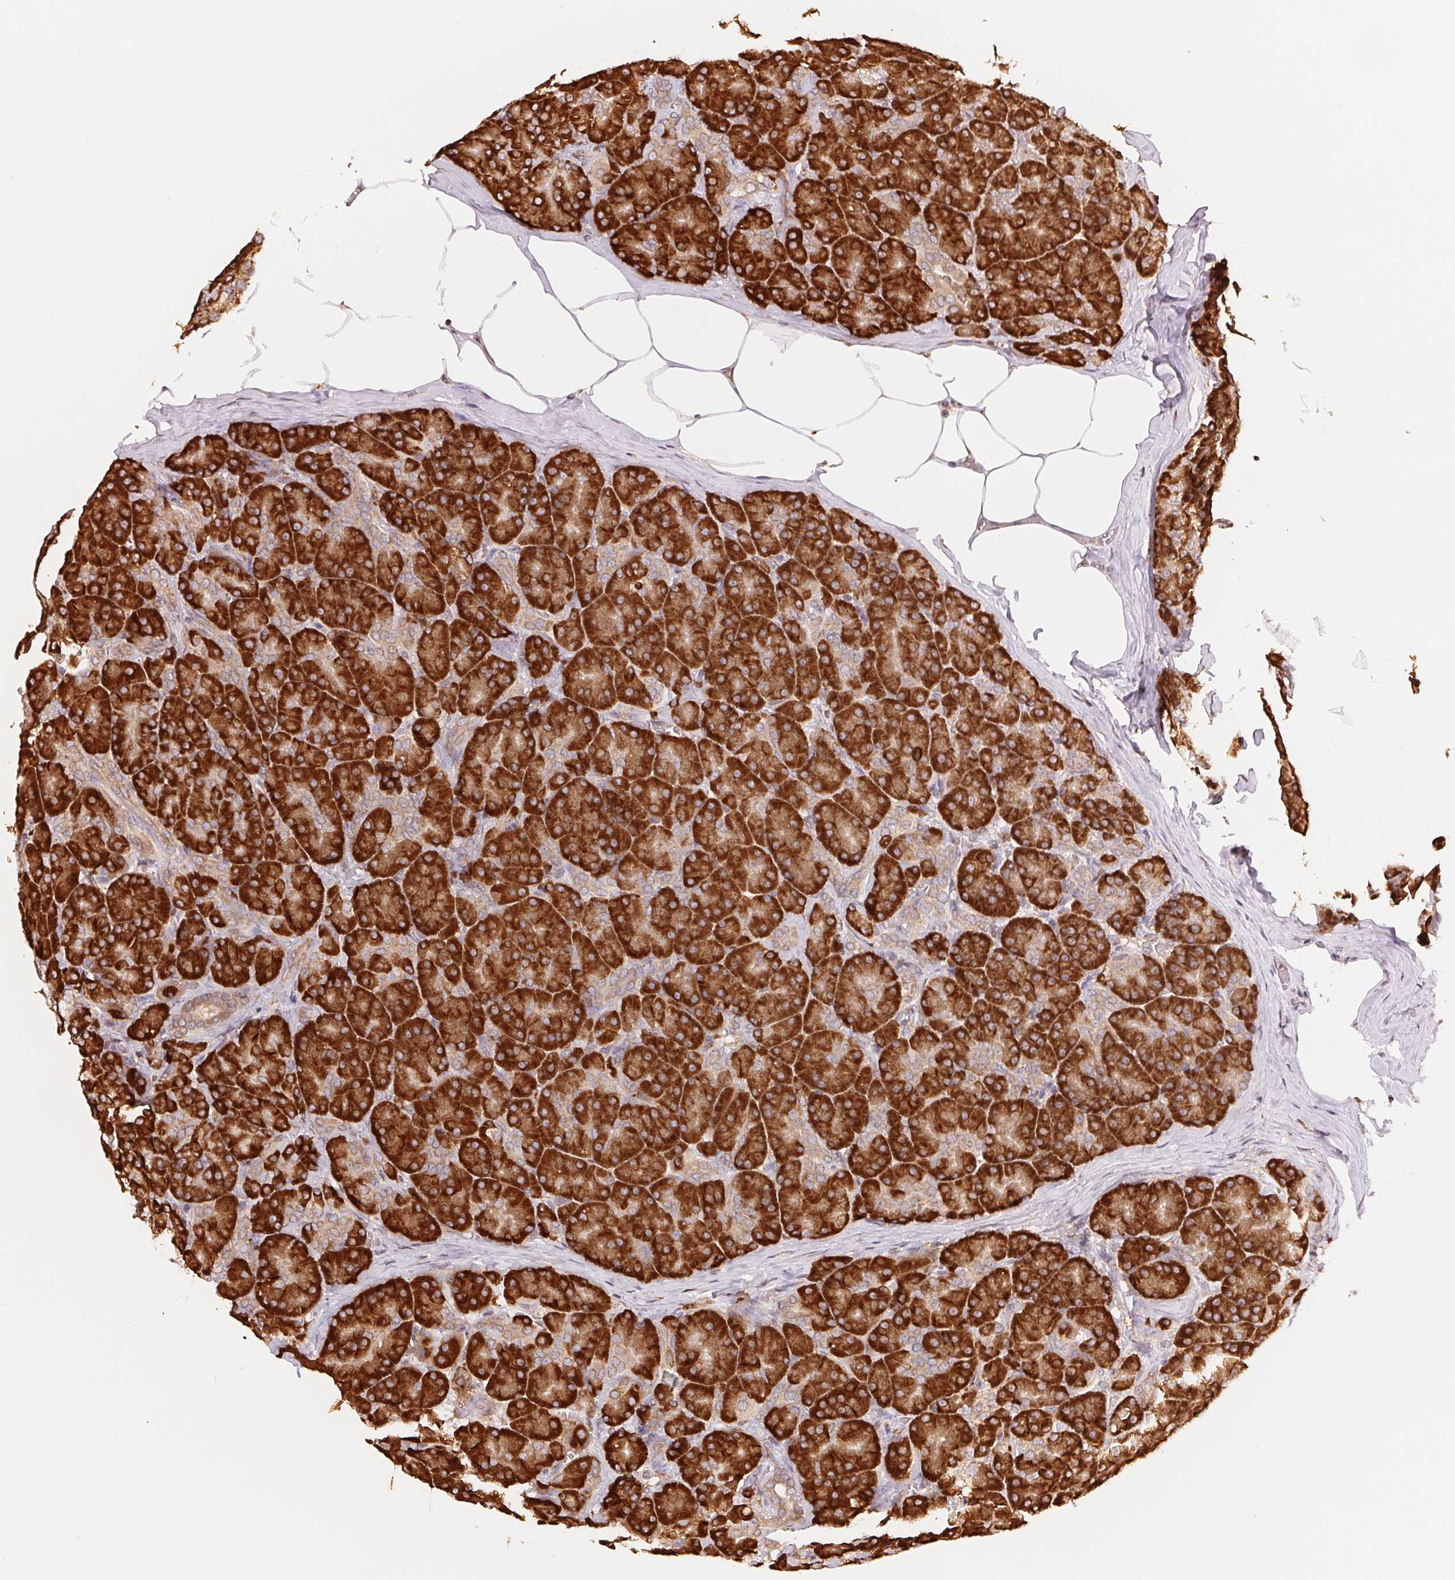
{"staining": {"intensity": "strong", "quantity": ">75%", "location": "cytoplasmic/membranous"}, "tissue": "pancreas", "cell_type": "Exocrine glandular cells", "image_type": "normal", "snomed": [{"axis": "morphology", "description": "Normal tissue, NOS"}, {"axis": "topography", "description": "Pancreas"}], "caption": "Immunohistochemistry of normal human pancreas shows high levels of strong cytoplasmic/membranous expression in about >75% of exocrine glandular cells. (DAB IHC, brown staining for protein, blue staining for nuclei).", "gene": "RPN1", "patient": {"sex": "male", "age": 57}}